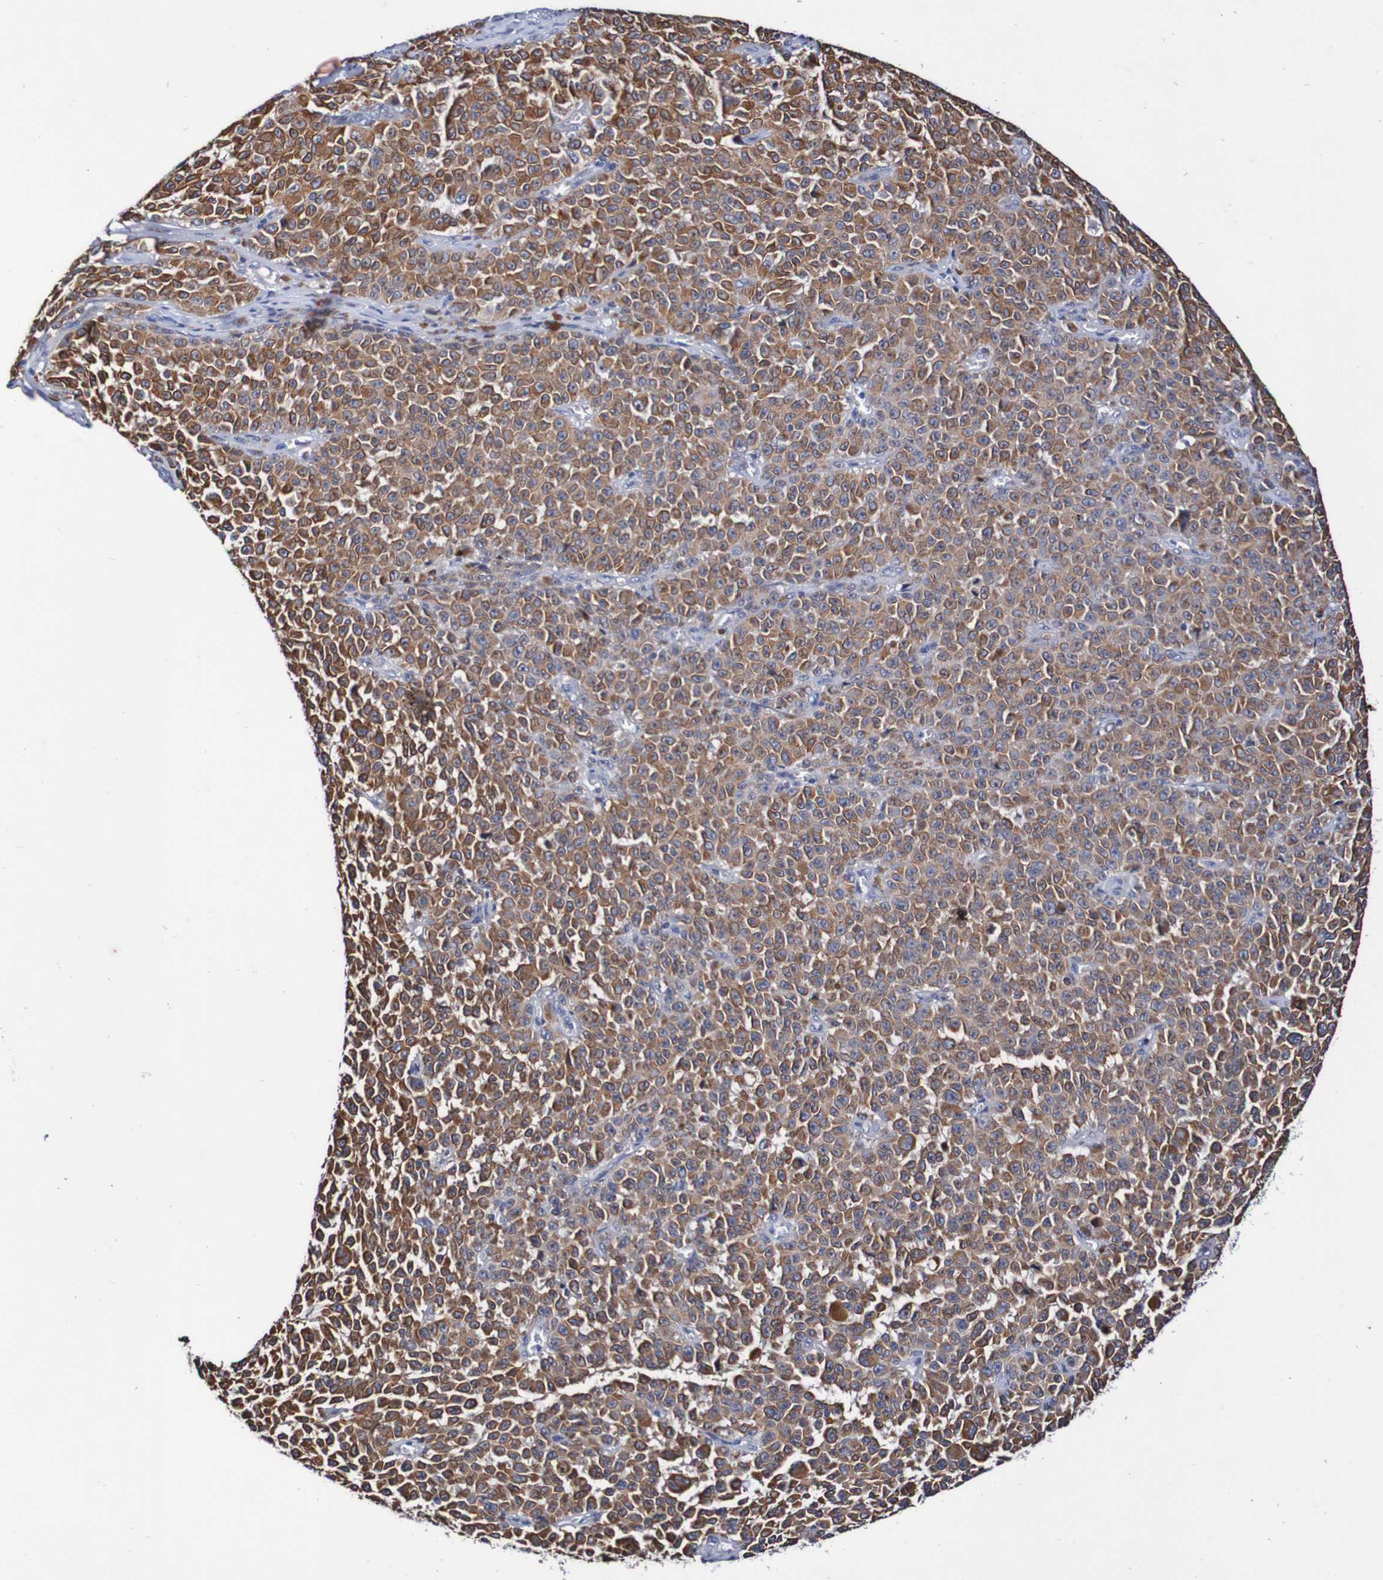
{"staining": {"intensity": "moderate", "quantity": ">75%", "location": "cytoplasmic/membranous"}, "tissue": "melanoma", "cell_type": "Tumor cells", "image_type": "cancer", "snomed": [{"axis": "morphology", "description": "Malignant melanoma, NOS"}, {"axis": "topography", "description": "Skin"}], "caption": "Immunohistochemical staining of human melanoma shows medium levels of moderate cytoplasmic/membranous protein expression in about >75% of tumor cells. The staining was performed using DAB to visualize the protein expression in brown, while the nuclei were stained in blue with hematoxylin (Magnification: 20x).", "gene": "SEZ6", "patient": {"sex": "female", "age": 82}}